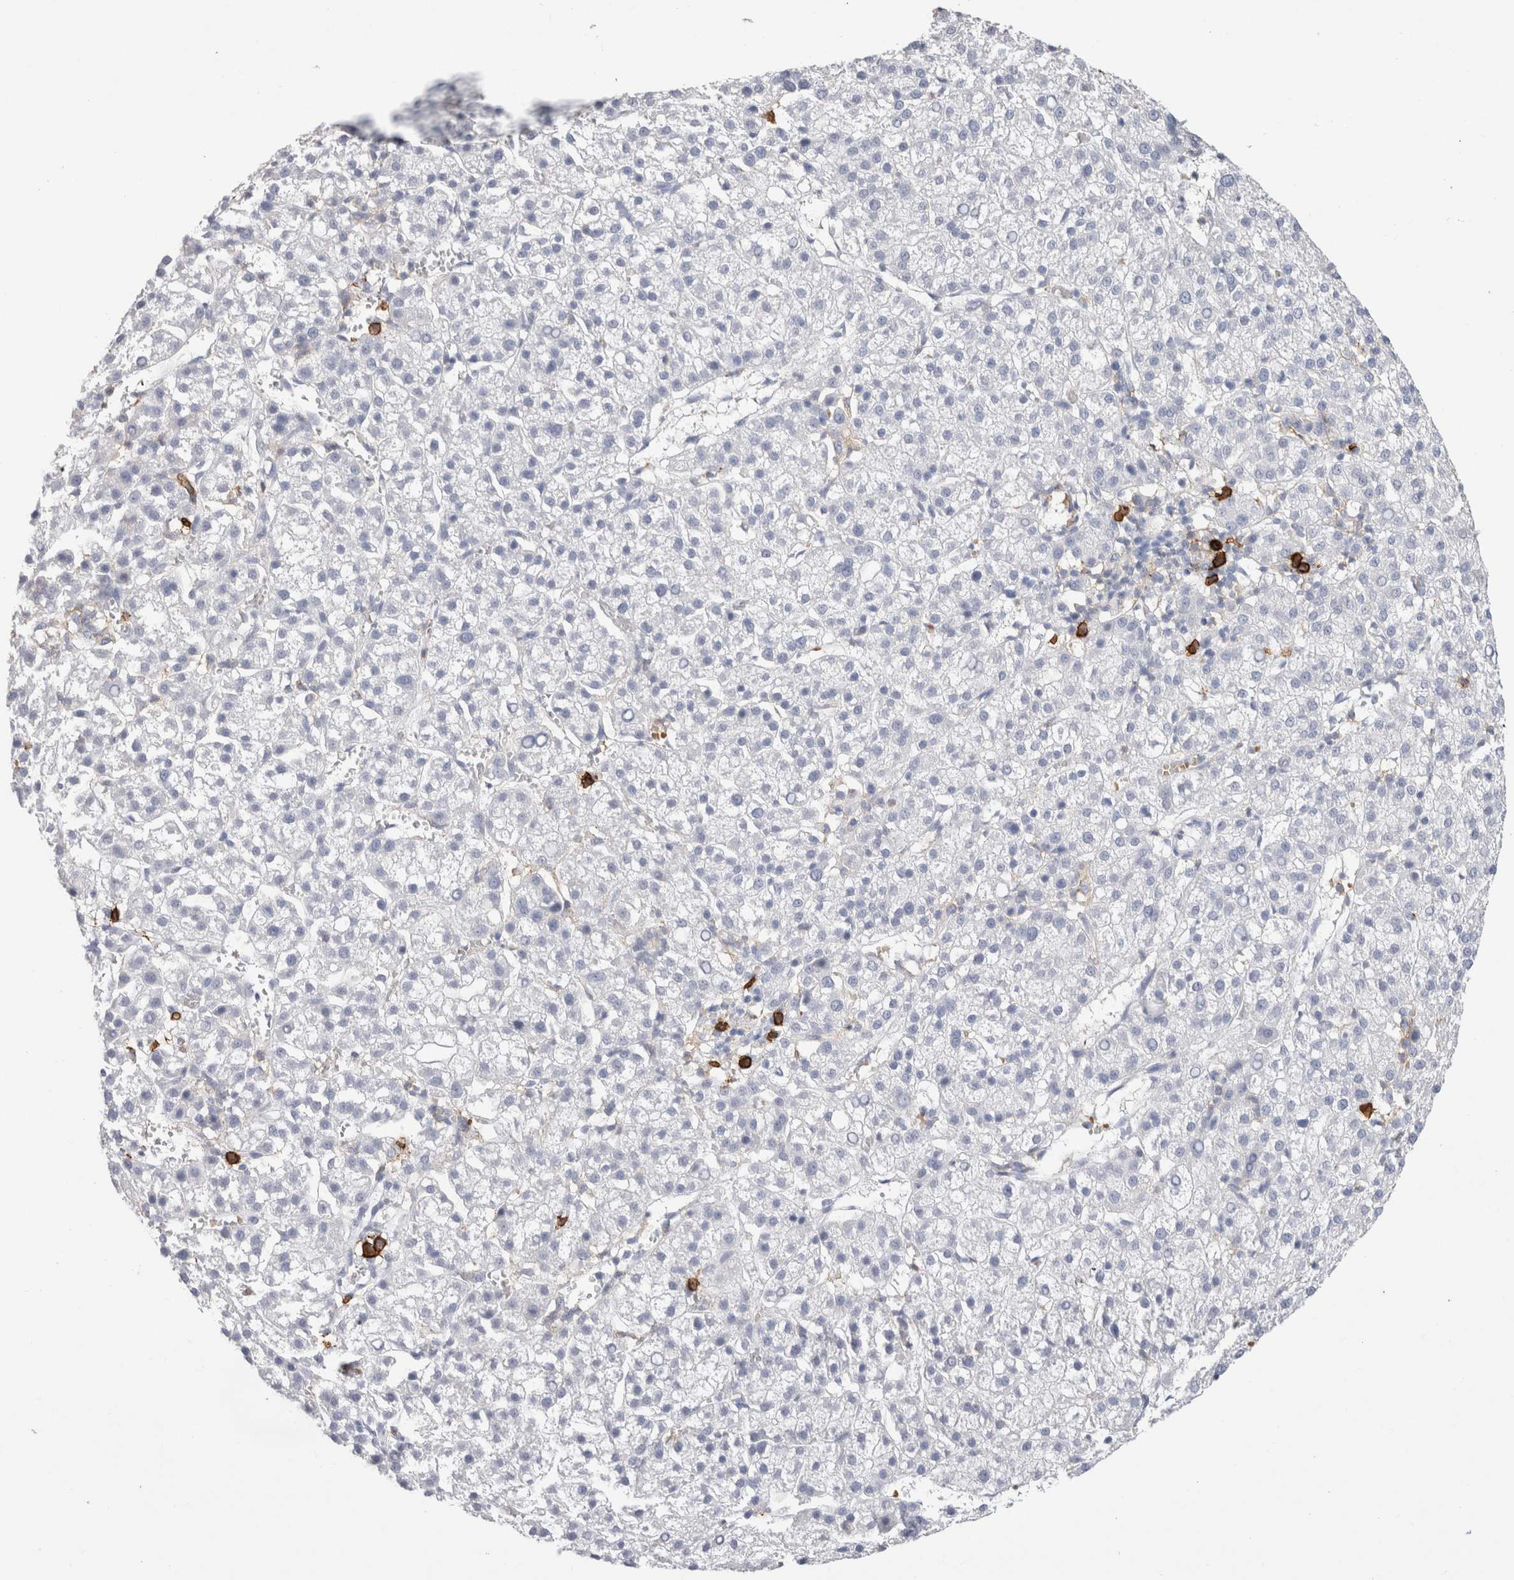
{"staining": {"intensity": "negative", "quantity": "none", "location": "none"}, "tissue": "liver cancer", "cell_type": "Tumor cells", "image_type": "cancer", "snomed": [{"axis": "morphology", "description": "Carcinoma, Hepatocellular, NOS"}, {"axis": "topography", "description": "Liver"}], "caption": "Tumor cells are negative for brown protein staining in hepatocellular carcinoma (liver).", "gene": "CD38", "patient": {"sex": "female", "age": 58}}